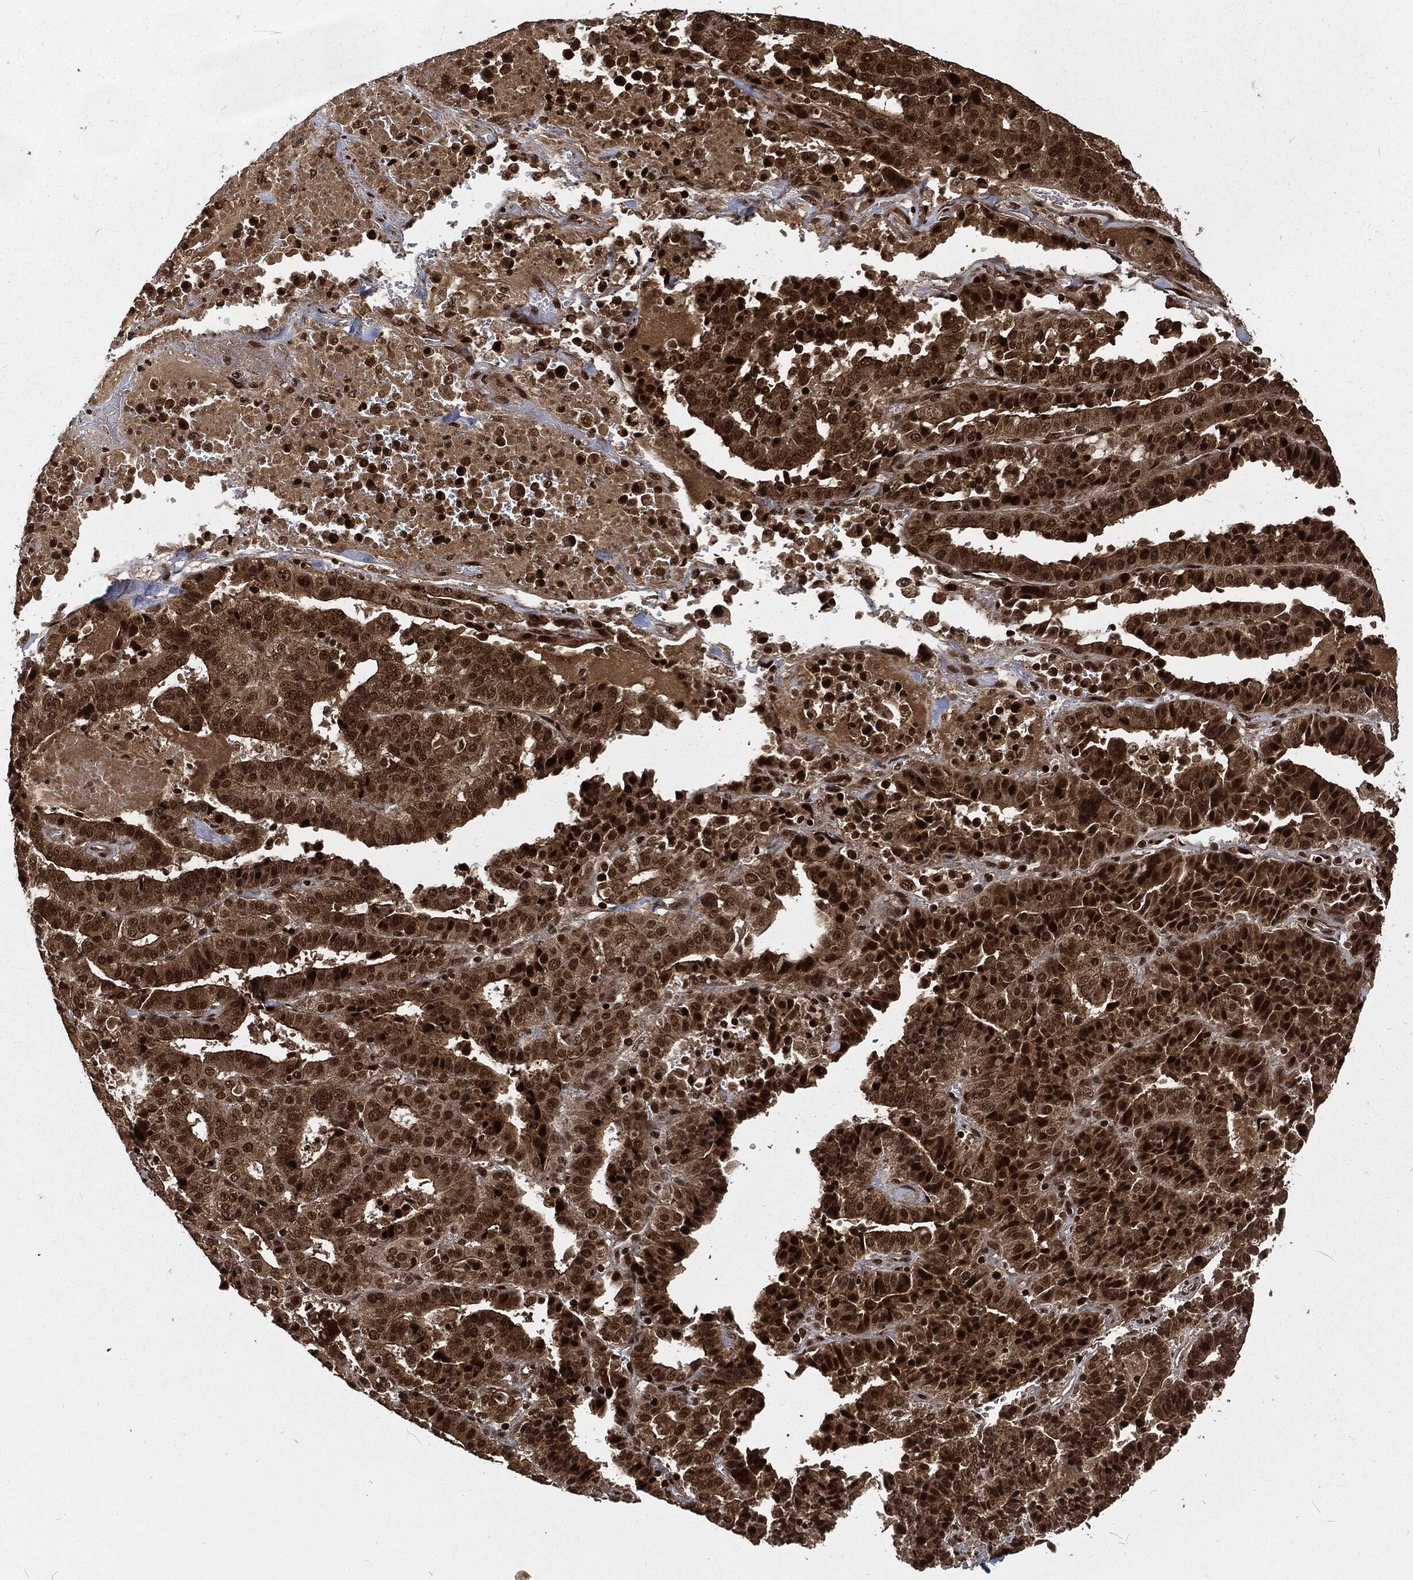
{"staining": {"intensity": "strong", "quantity": "25%-75%", "location": "cytoplasmic/membranous,nuclear"}, "tissue": "stomach cancer", "cell_type": "Tumor cells", "image_type": "cancer", "snomed": [{"axis": "morphology", "description": "Adenocarcinoma, NOS"}, {"axis": "topography", "description": "Stomach"}], "caption": "Protein staining demonstrates strong cytoplasmic/membranous and nuclear staining in approximately 25%-75% of tumor cells in stomach cancer.", "gene": "NGRN", "patient": {"sex": "male", "age": 48}}